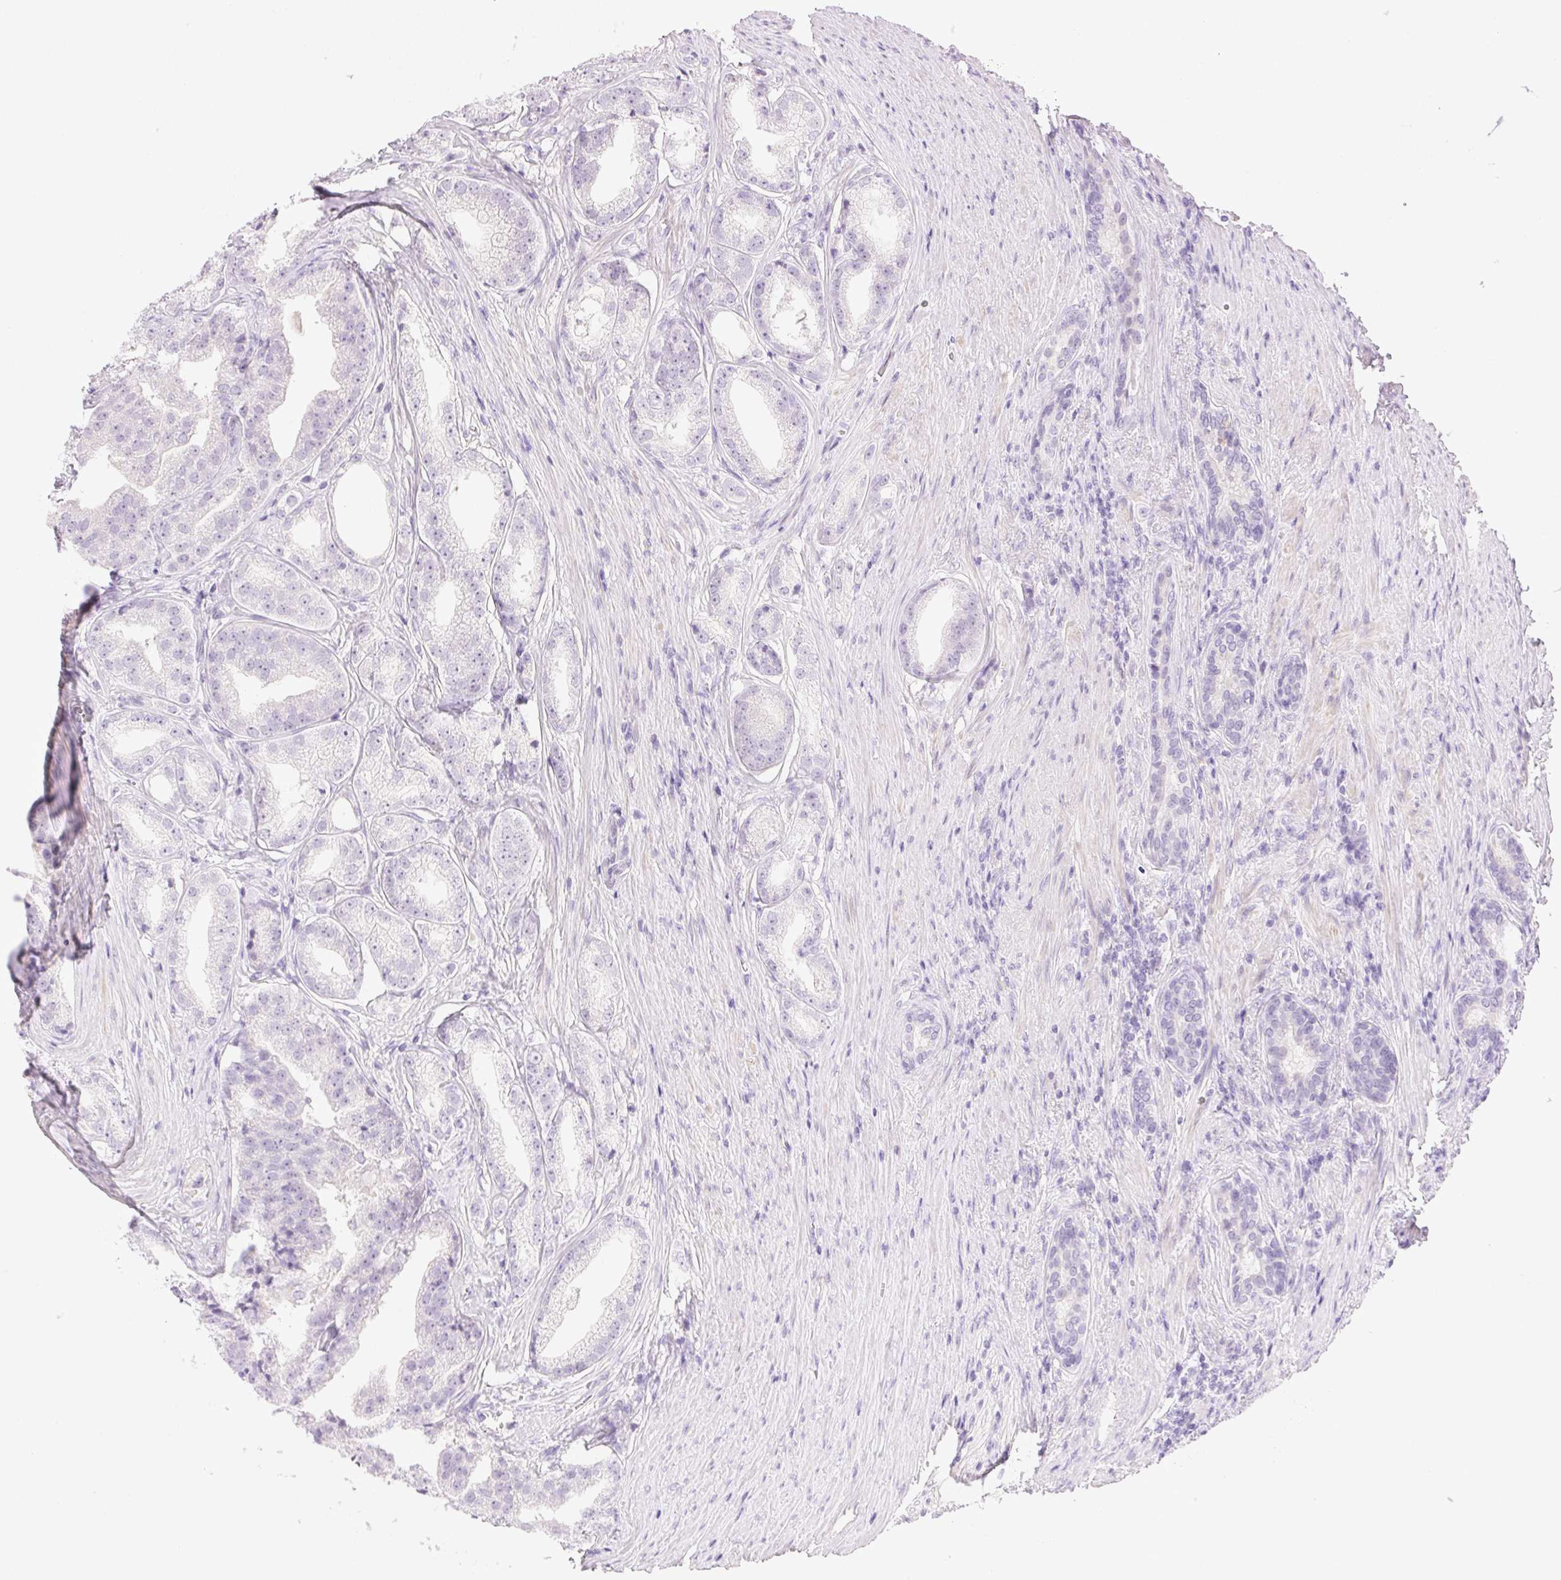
{"staining": {"intensity": "negative", "quantity": "none", "location": "none"}, "tissue": "prostate cancer", "cell_type": "Tumor cells", "image_type": "cancer", "snomed": [{"axis": "morphology", "description": "Adenocarcinoma, Low grade"}, {"axis": "topography", "description": "Prostate"}], "caption": "Tumor cells are negative for brown protein staining in prostate adenocarcinoma (low-grade). (Stains: DAB (3,3'-diaminobenzidine) immunohistochemistry with hematoxylin counter stain, Microscopy: brightfield microscopy at high magnification).", "gene": "EMX2", "patient": {"sex": "male", "age": 65}}